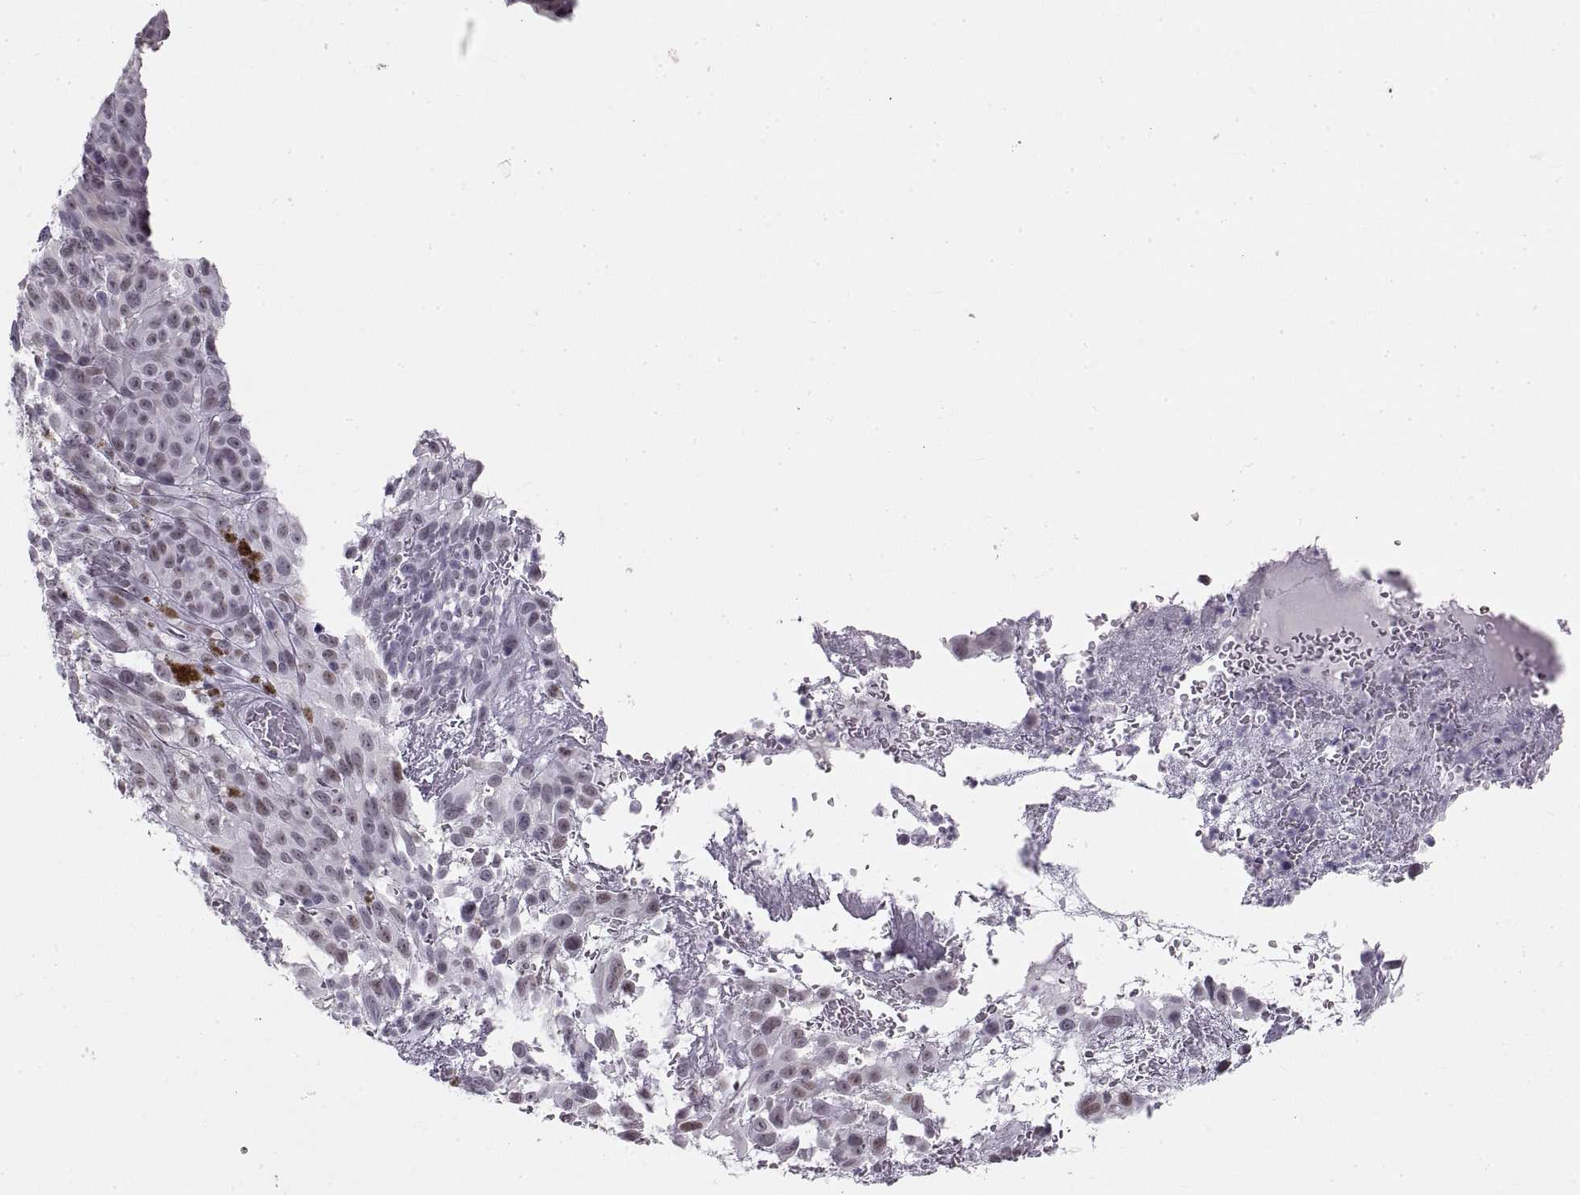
{"staining": {"intensity": "weak", "quantity": "<25%", "location": "nuclear"}, "tissue": "melanoma", "cell_type": "Tumor cells", "image_type": "cancer", "snomed": [{"axis": "morphology", "description": "Malignant melanoma, NOS"}, {"axis": "topography", "description": "Skin"}], "caption": "Malignant melanoma was stained to show a protein in brown. There is no significant positivity in tumor cells.", "gene": "NANOS3", "patient": {"sex": "male", "age": 83}}